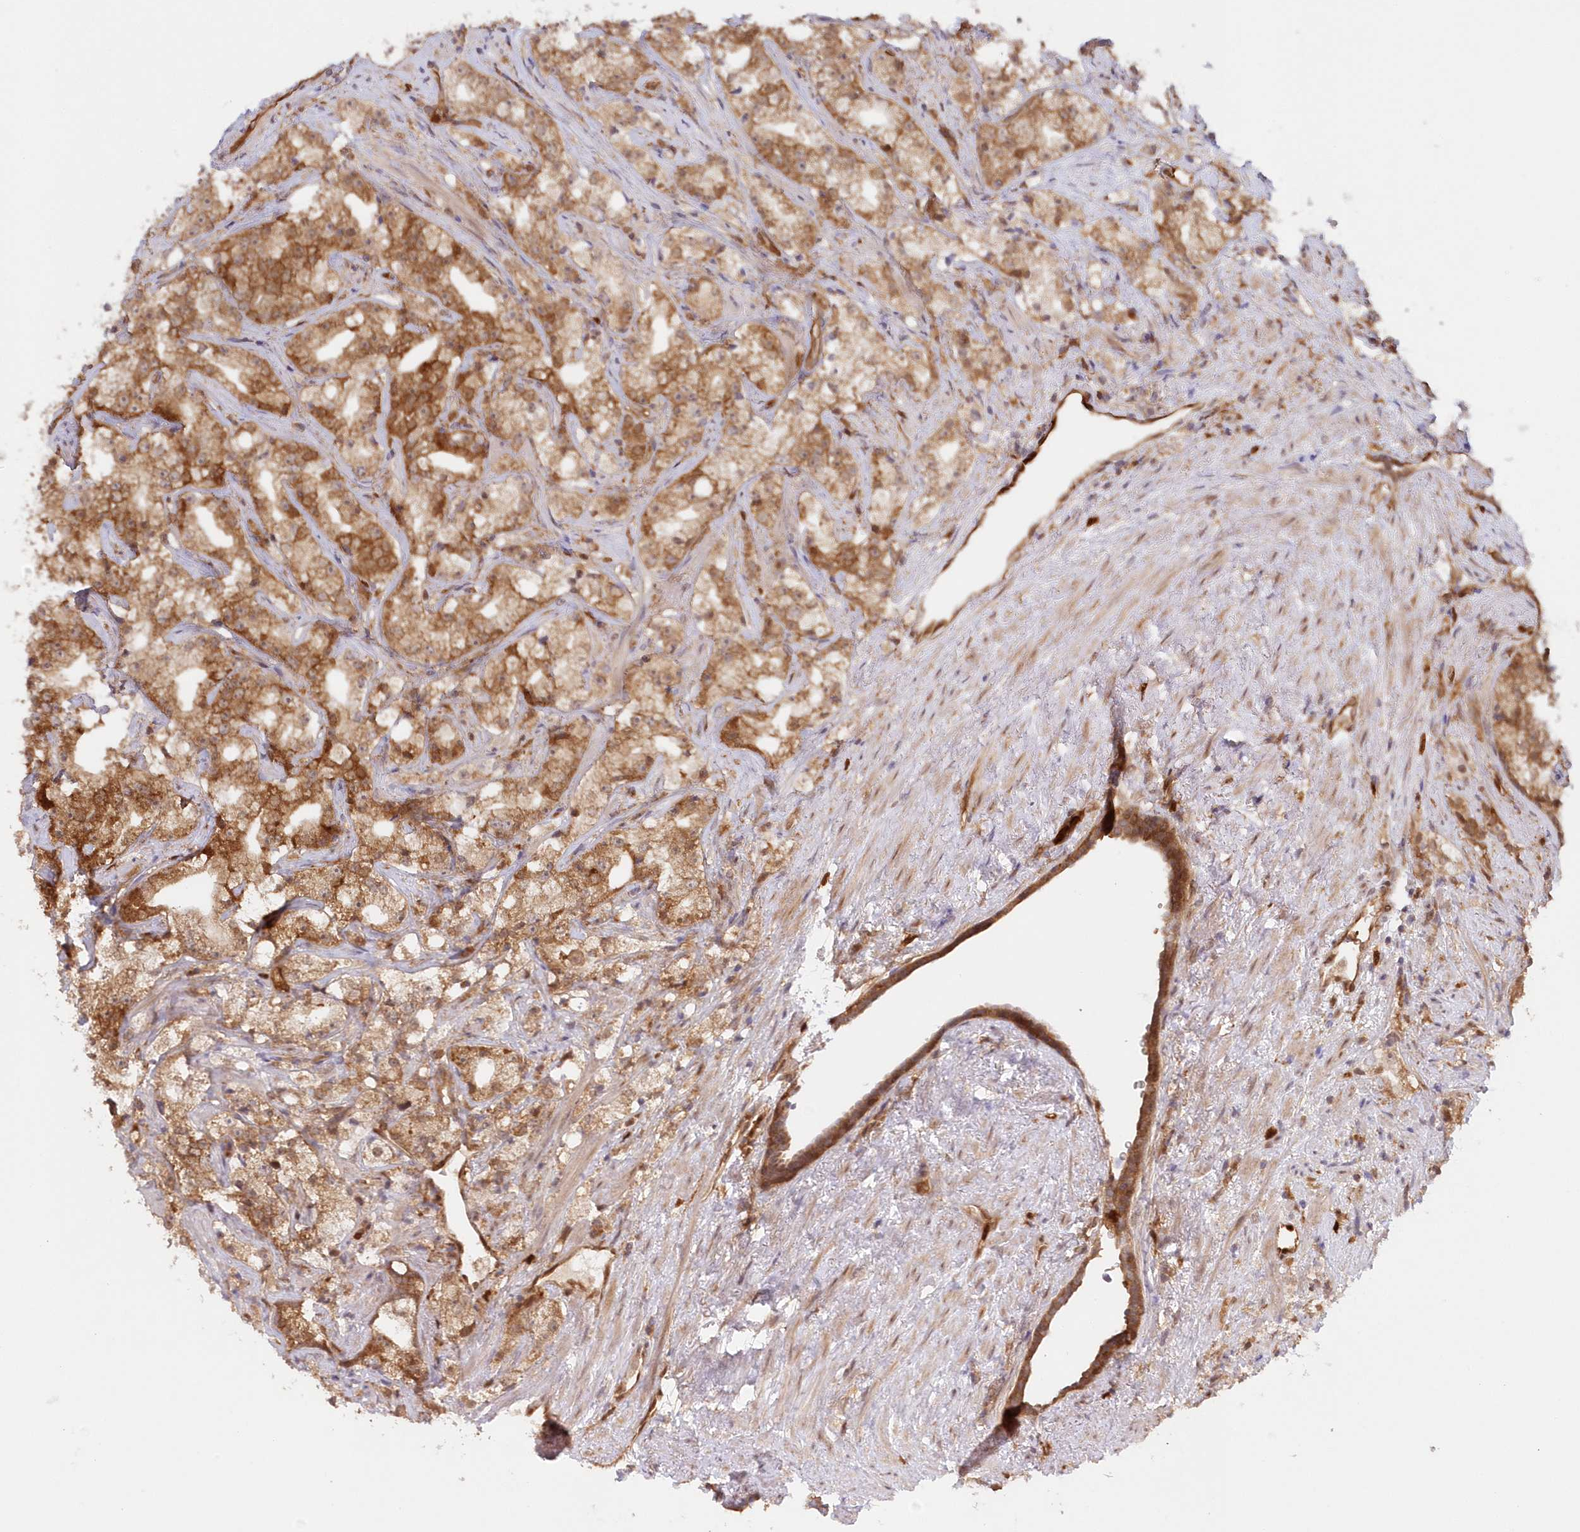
{"staining": {"intensity": "moderate", "quantity": ">75%", "location": "cytoplasmic/membranous"}, "tissue": "prostate cancer", "cell_type": "Tumor cells", "image_type": "cancer", "snomed": [{"axis": "morphology", "description": "Adenocarcinoma, High grade"}, {"axis": "topography", "description": "Prostate"}], "caption": "Prostate cancer (high-grade adenocarcinoma) stained with DAB IHC exhibits medium levels of moderate cytoplasmic/membranous positivity in approximately >75% of tumor cells.", "gene": "GBE1", "patient": {"sex": "male", "age": 64}}